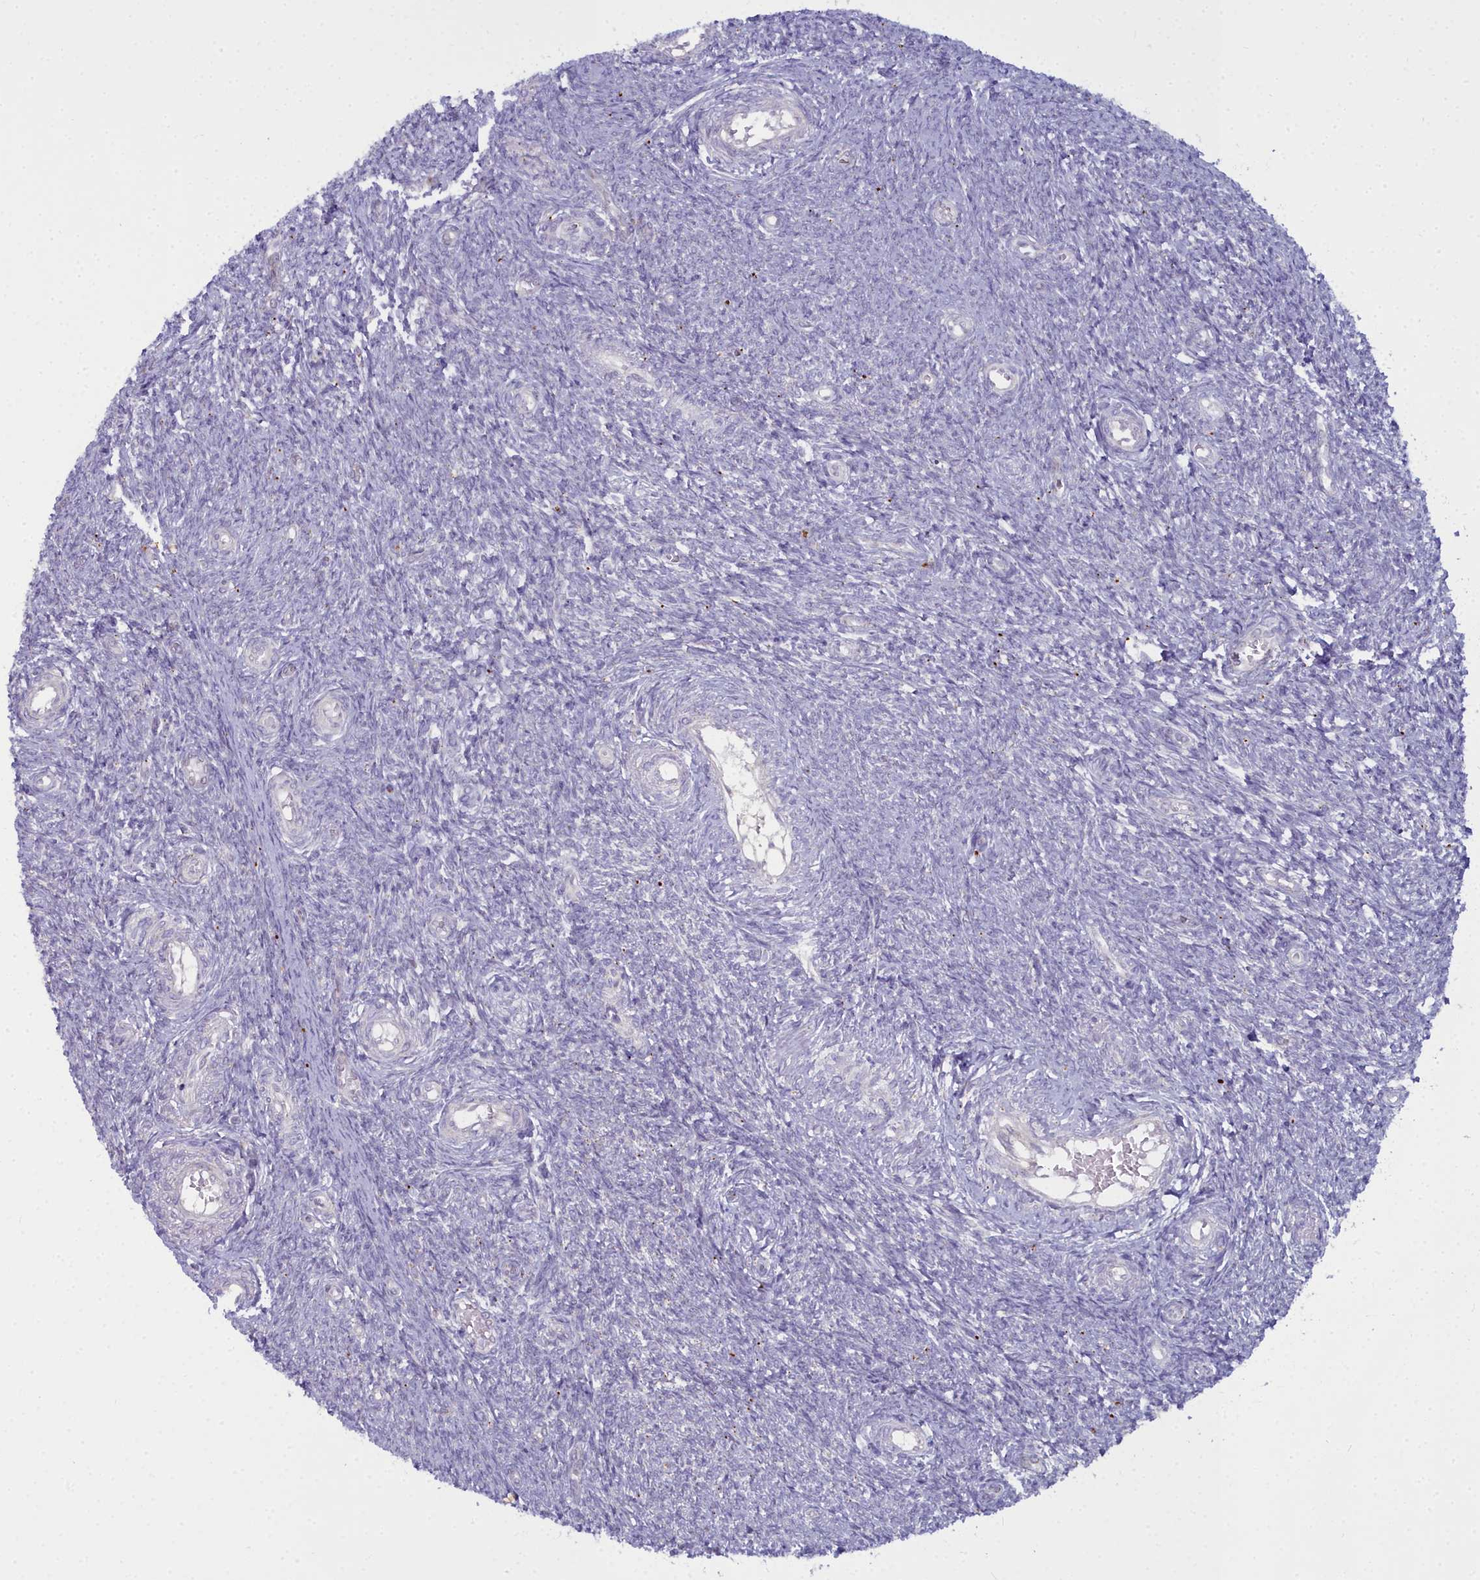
{"staining": {"intensity": "moderate", "quantity": "<25%", "location": "cytoplasmic/membranous"}, "tissue": "ovary", "cell_type": "Follicle cells", "image_type": "normal", "snomed": [{"axis": "morphology", "description": "Normal tissue, NOS"}, {"axis": "topography", "description": "Ovary"}], "caption": "Ovary stained for a protein (brown) reveals moderate cytoplasmic/membranous positive positivity in approximately <25% of follicle cells.", "gene": "WDPCP", "patient": {"sex": "female", "age": 44}}